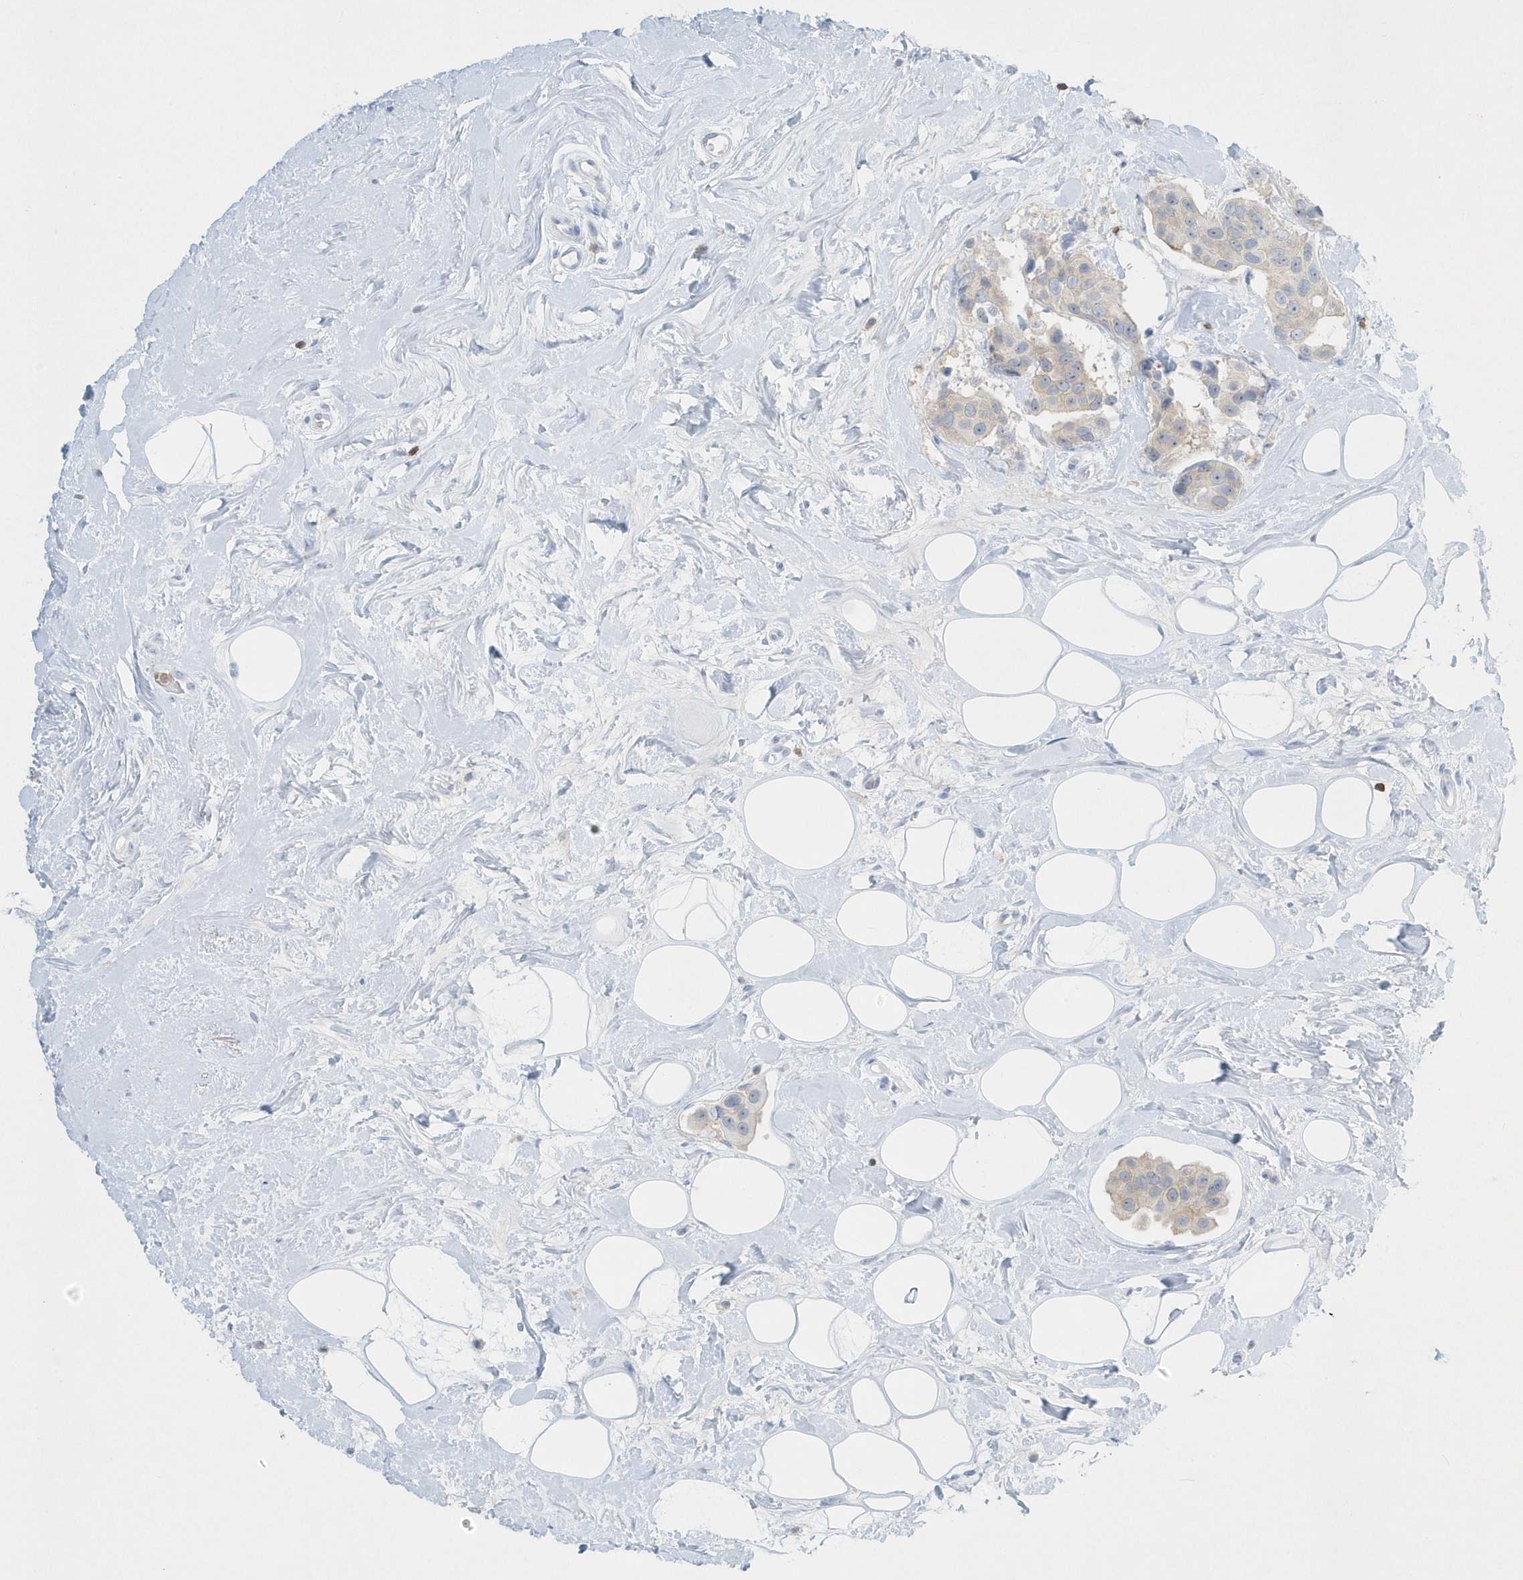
{"staining": {"intensity": "negative", "quantity": "none", "location": "none"}, "tissue": "breast cancer", "cell_type": "Tumor cells", "image_type": "cancer", "snomed": [{"axis": "morphology", "description": "Normal tissue, NOS"}, {"axis": "morphology", "description": "Duct carcinoma"}, {"axis": "topography", "description": "Breast"}], "caption": "A micrograph of breast invasive ductal carcinoma stained for a protein shows no brown staining in tumor cells. (DAB (3,3'-diaminobenzidine) IHC visualized using brightfield microscopy, high magnification).", "gene": "PSD4", "patient": {"sex": "female", "age": 39}}